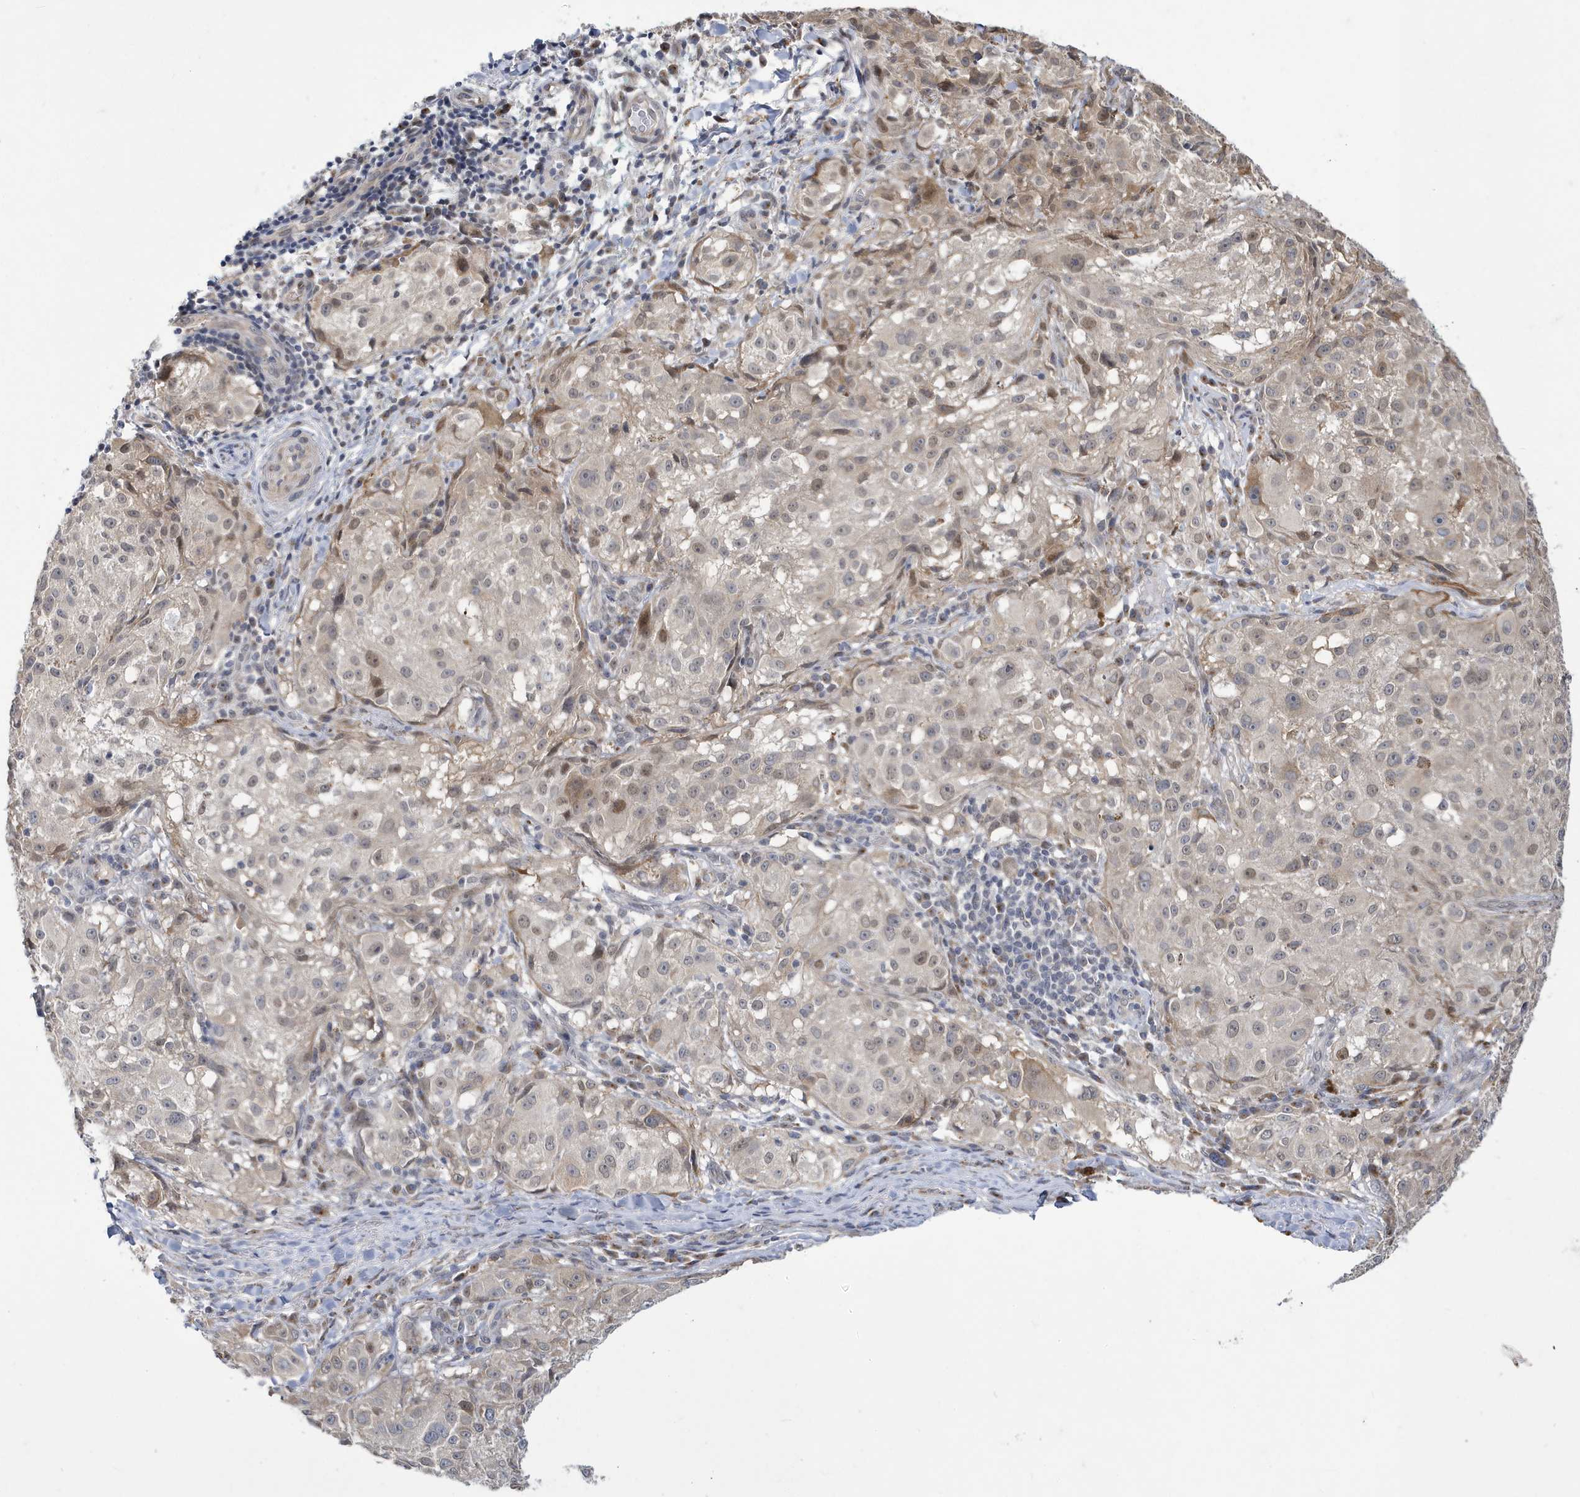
{"staining": {"intensity": "weak", "quantity": "25%-75%", "location": "nuclear"}, "tissue": "melanoma", "cell_type": "Tumor cells", "image_type": "cancer", "snomed": [{"axis": "morphology", "description": "Necrosis, NOS"}, {"axis": "morphology", "description": "Malignant melanoma, NOS"}, {"axis": "topography", "description": "Skin"}], "caption": "Human melanoma stained with a protein marker exhibits weak staining in tumor cells.", "gene": "ZNF654", "patient": {"sex": "female", "age": 87}}